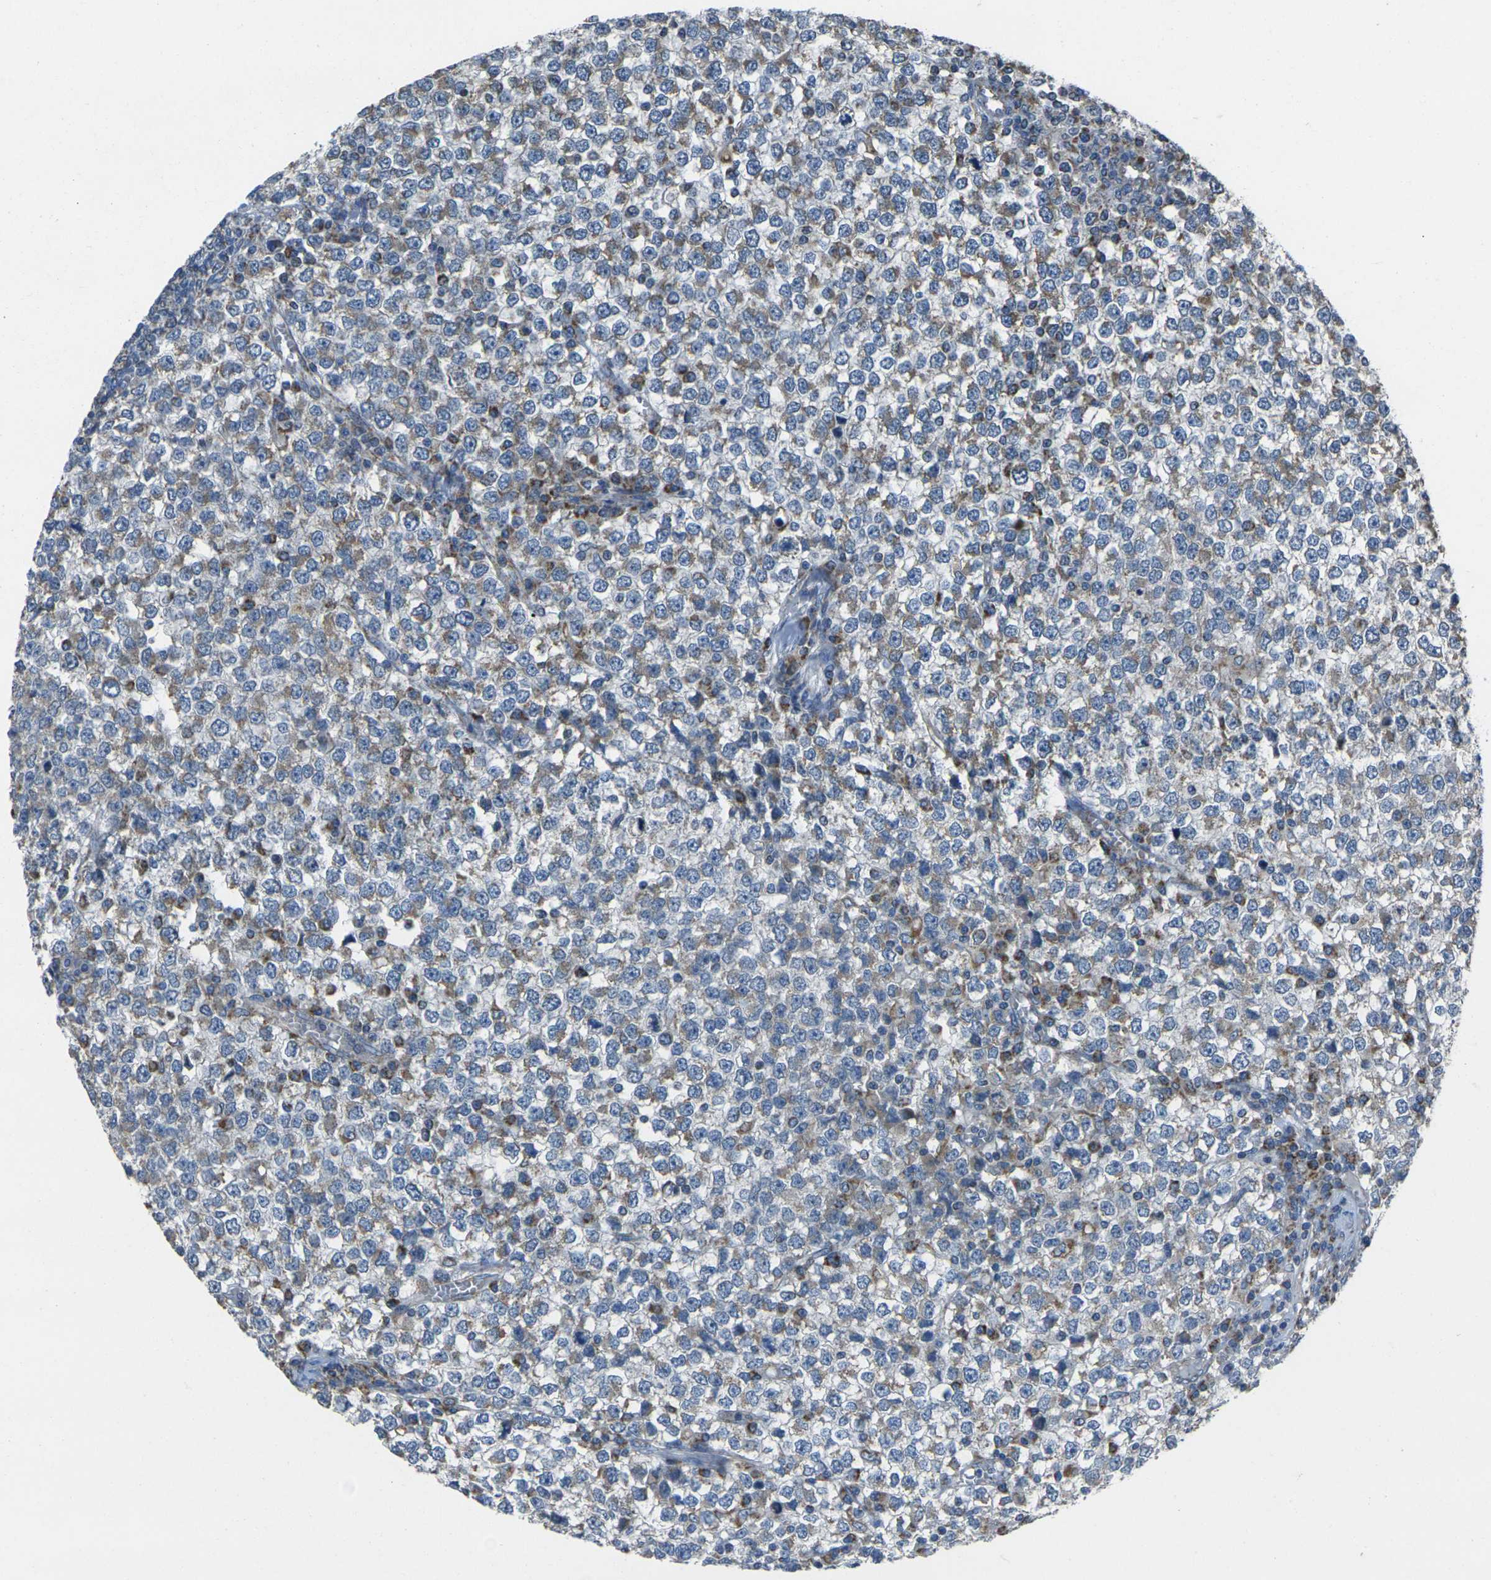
{"staining": {"intensity": "moderate", "quantity": "25%-75%", "location": "cytoplasmic/membranous"}, "tissue": "testis cancer", "cell_type": "Tumor cells", "image_type": "cancer", "snomed": [{"axis": "morphology", "description": "Seminoma, NOS"}, {"axis": "topography", "description": "Testis"}], "caption": "A high-resolution histopathology image shows immunohistochemistry staining of seminoma (testis), which displays moderate cytoplasmic/membranous positivity in about 25%-75% of tumor cells.", "gene": "TMEM120B", "patient": {"sex": "male", "age": 65}}